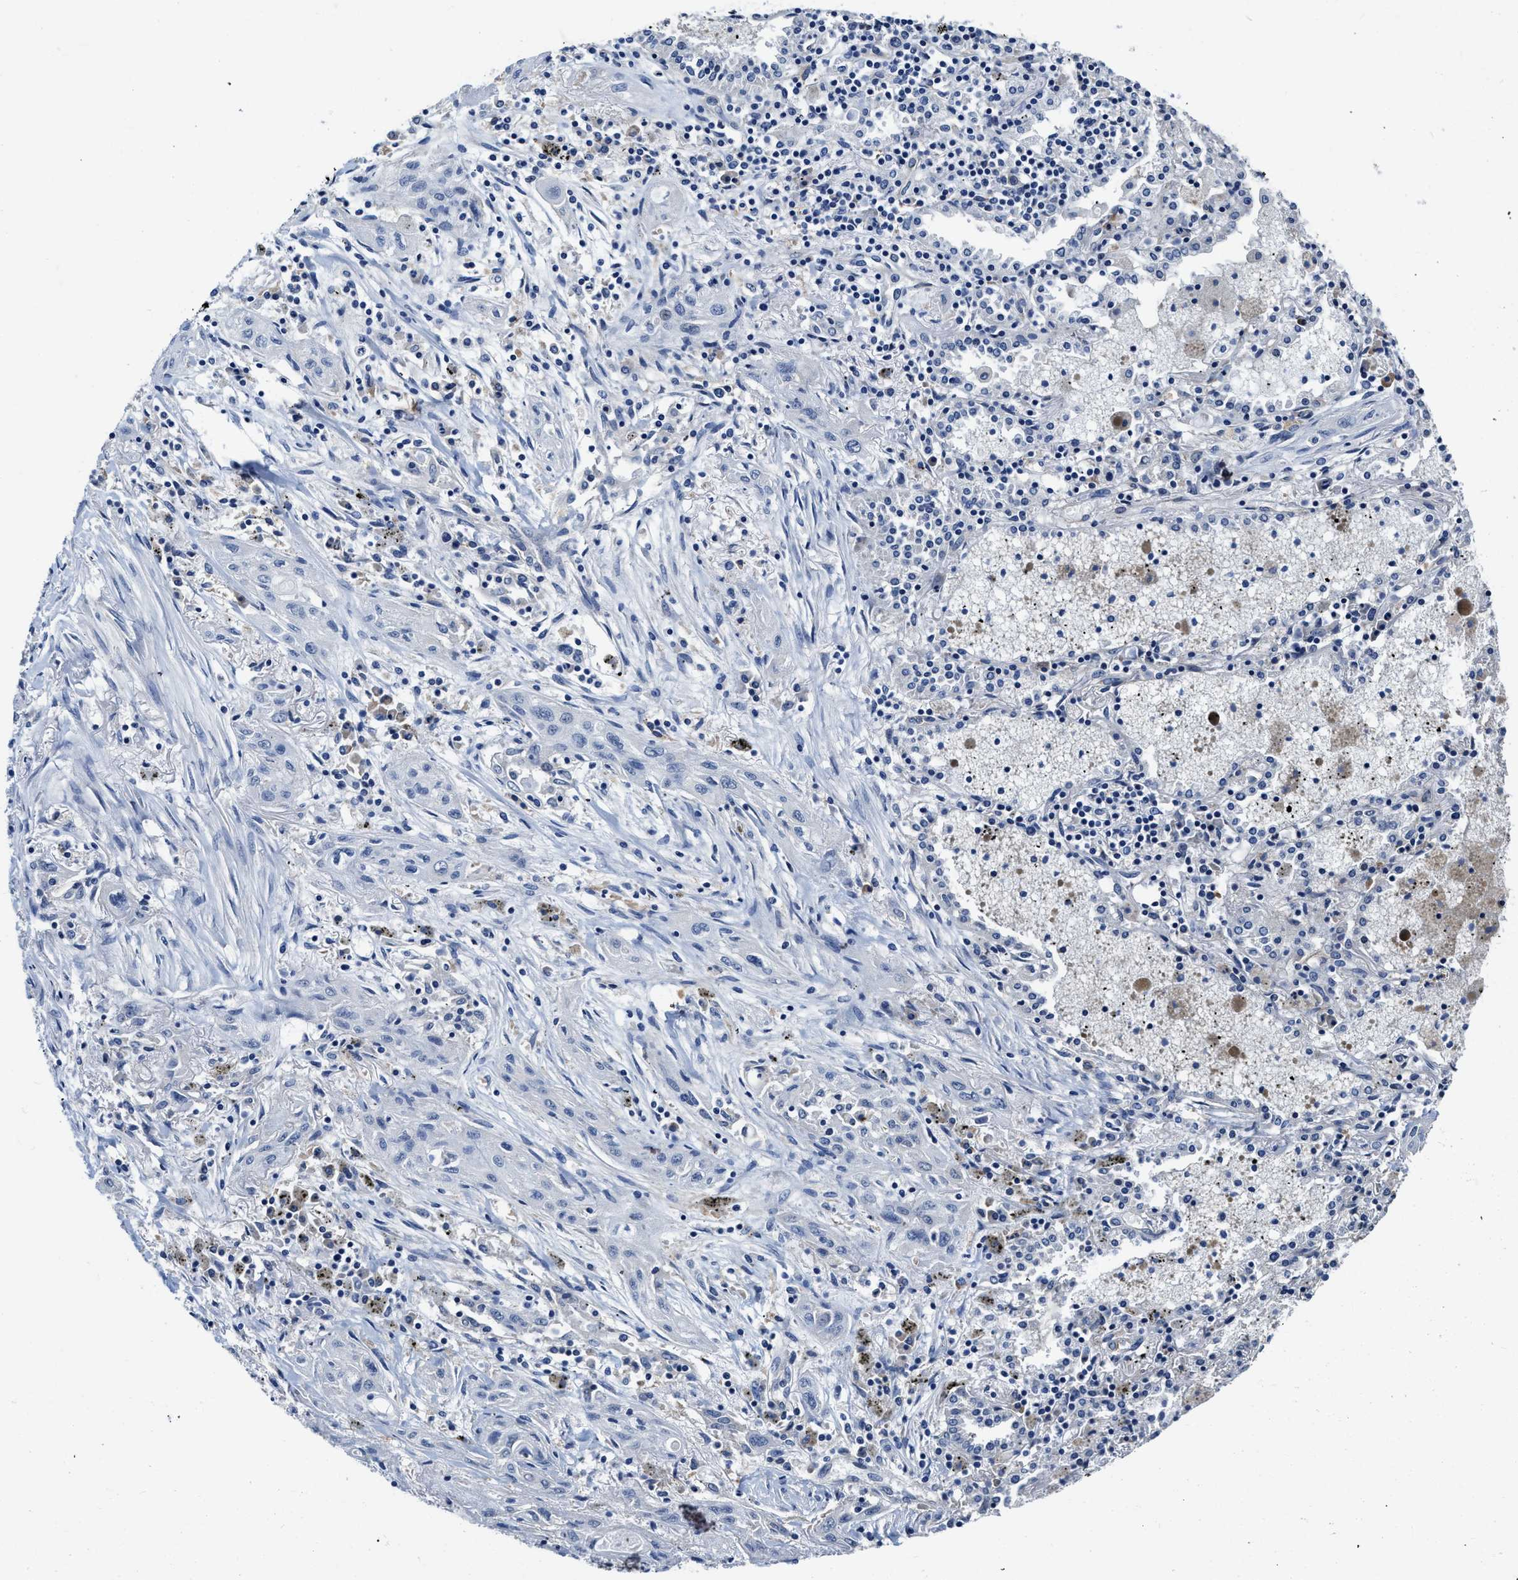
{"staining": {"intensity": "negative", "quantity": "none", "location": "none"}, "tissue": "lung cancer", "cell_type": "Tumor cells", "image_type": "cancer", "snomed": [{"axis": "morphology", "description": "Squamous cell carcinoma, NOS"}, {"axis": "topography", "description": "Lung"}], "caption": "Lung squamous cell carcinoma stained for a protein using immunohistochemistry reveals no expression tumor cells.", "gene": "C22orf42", "patient": {"sex": "female", "age": 47}}